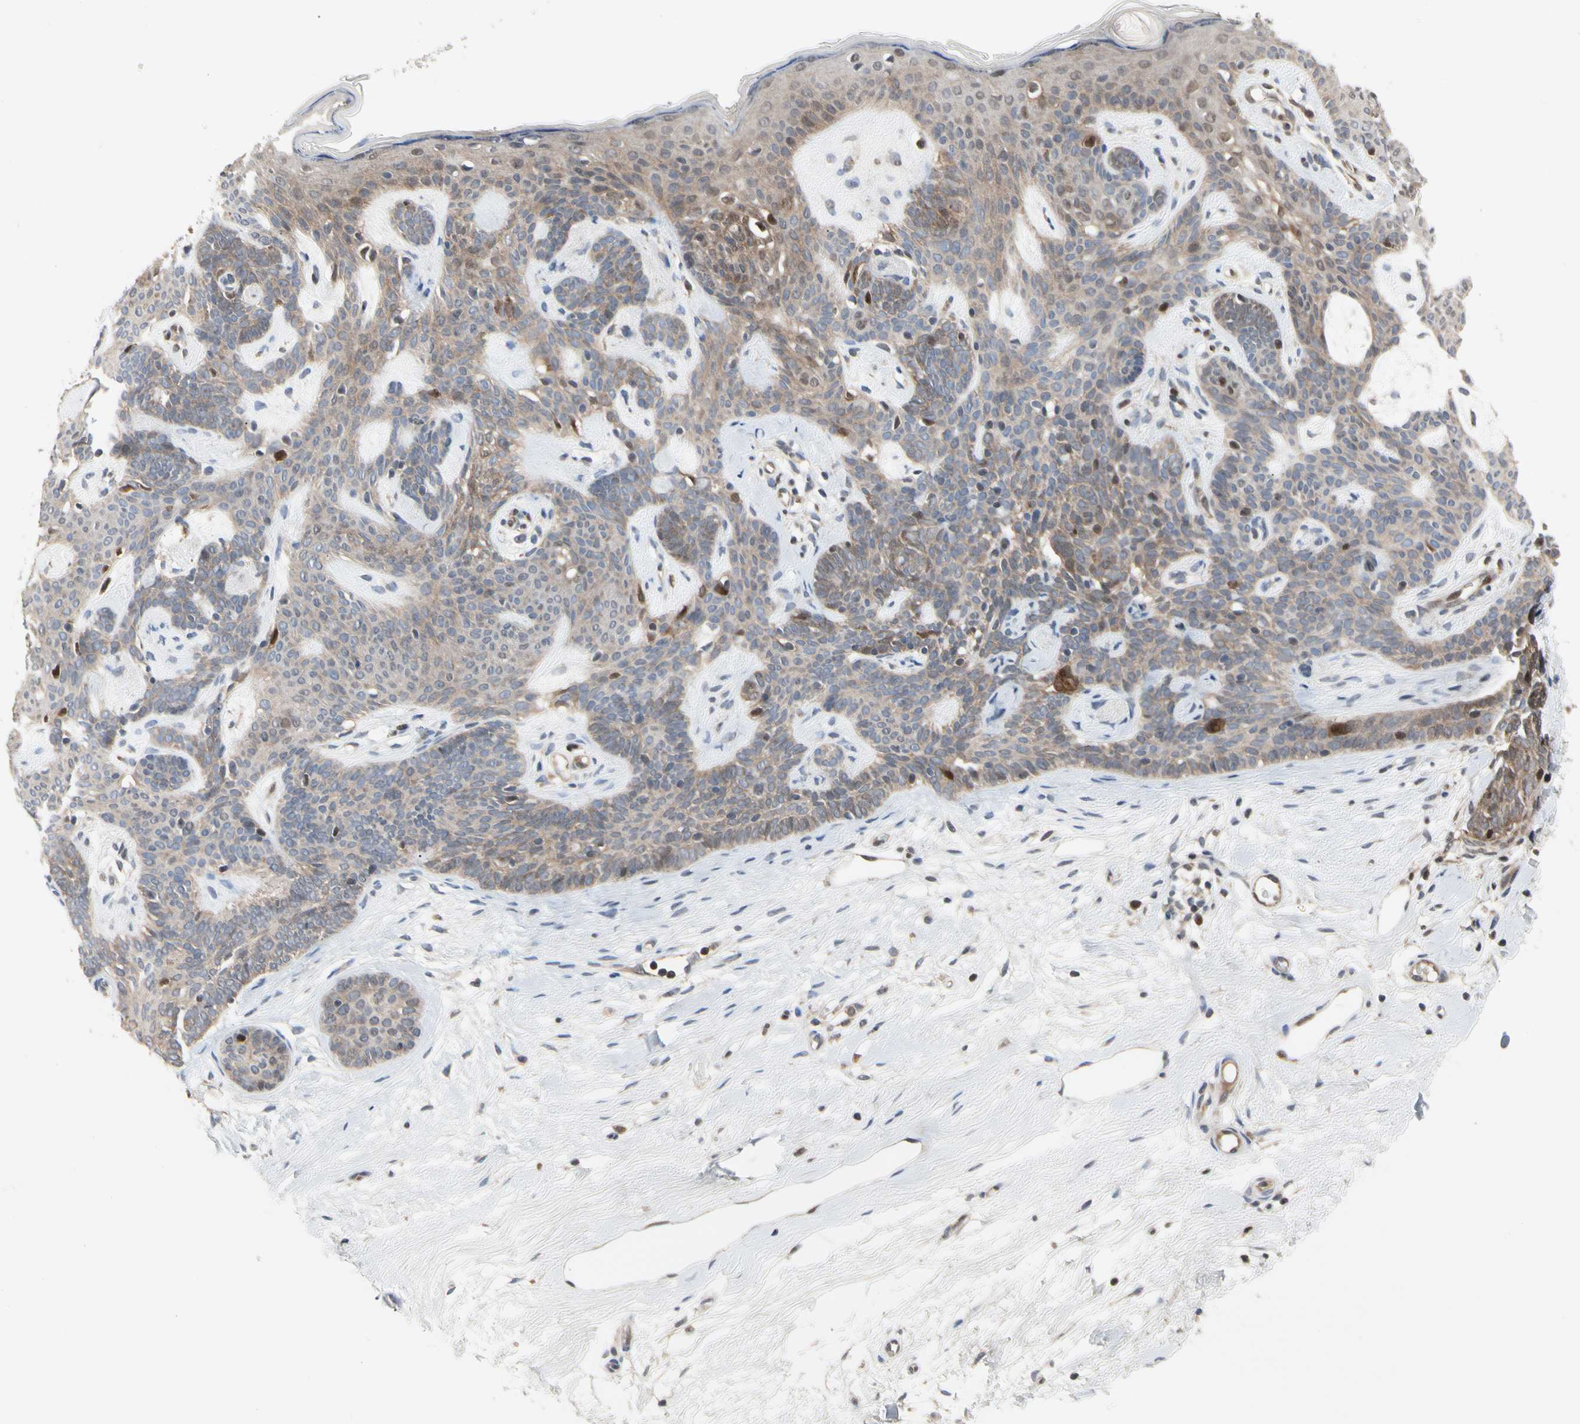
{"staining": {"intensity": "weak", "quantity": ">75%", "location": "cytoplasmic/membranous"}, "tissue": "skin cancer", "cell_type": "Tumor cells", "image_type": "cancer", "snomed": [{"axis": "morphology", "description": "Developmental malformation"}, {"axis": "morphology", "description": "Basal cell carcinoma"}, {"axis": "topography", "description": "Skin"}], "caption": "About >75% of tumor cells in human skin cancer demonstrate weak cytoplasmic/membranous protein expression as visualized by brown immunohistochemical staining.", "gene": "CDK5", "patient": {"sex": "female", "age": 62}}